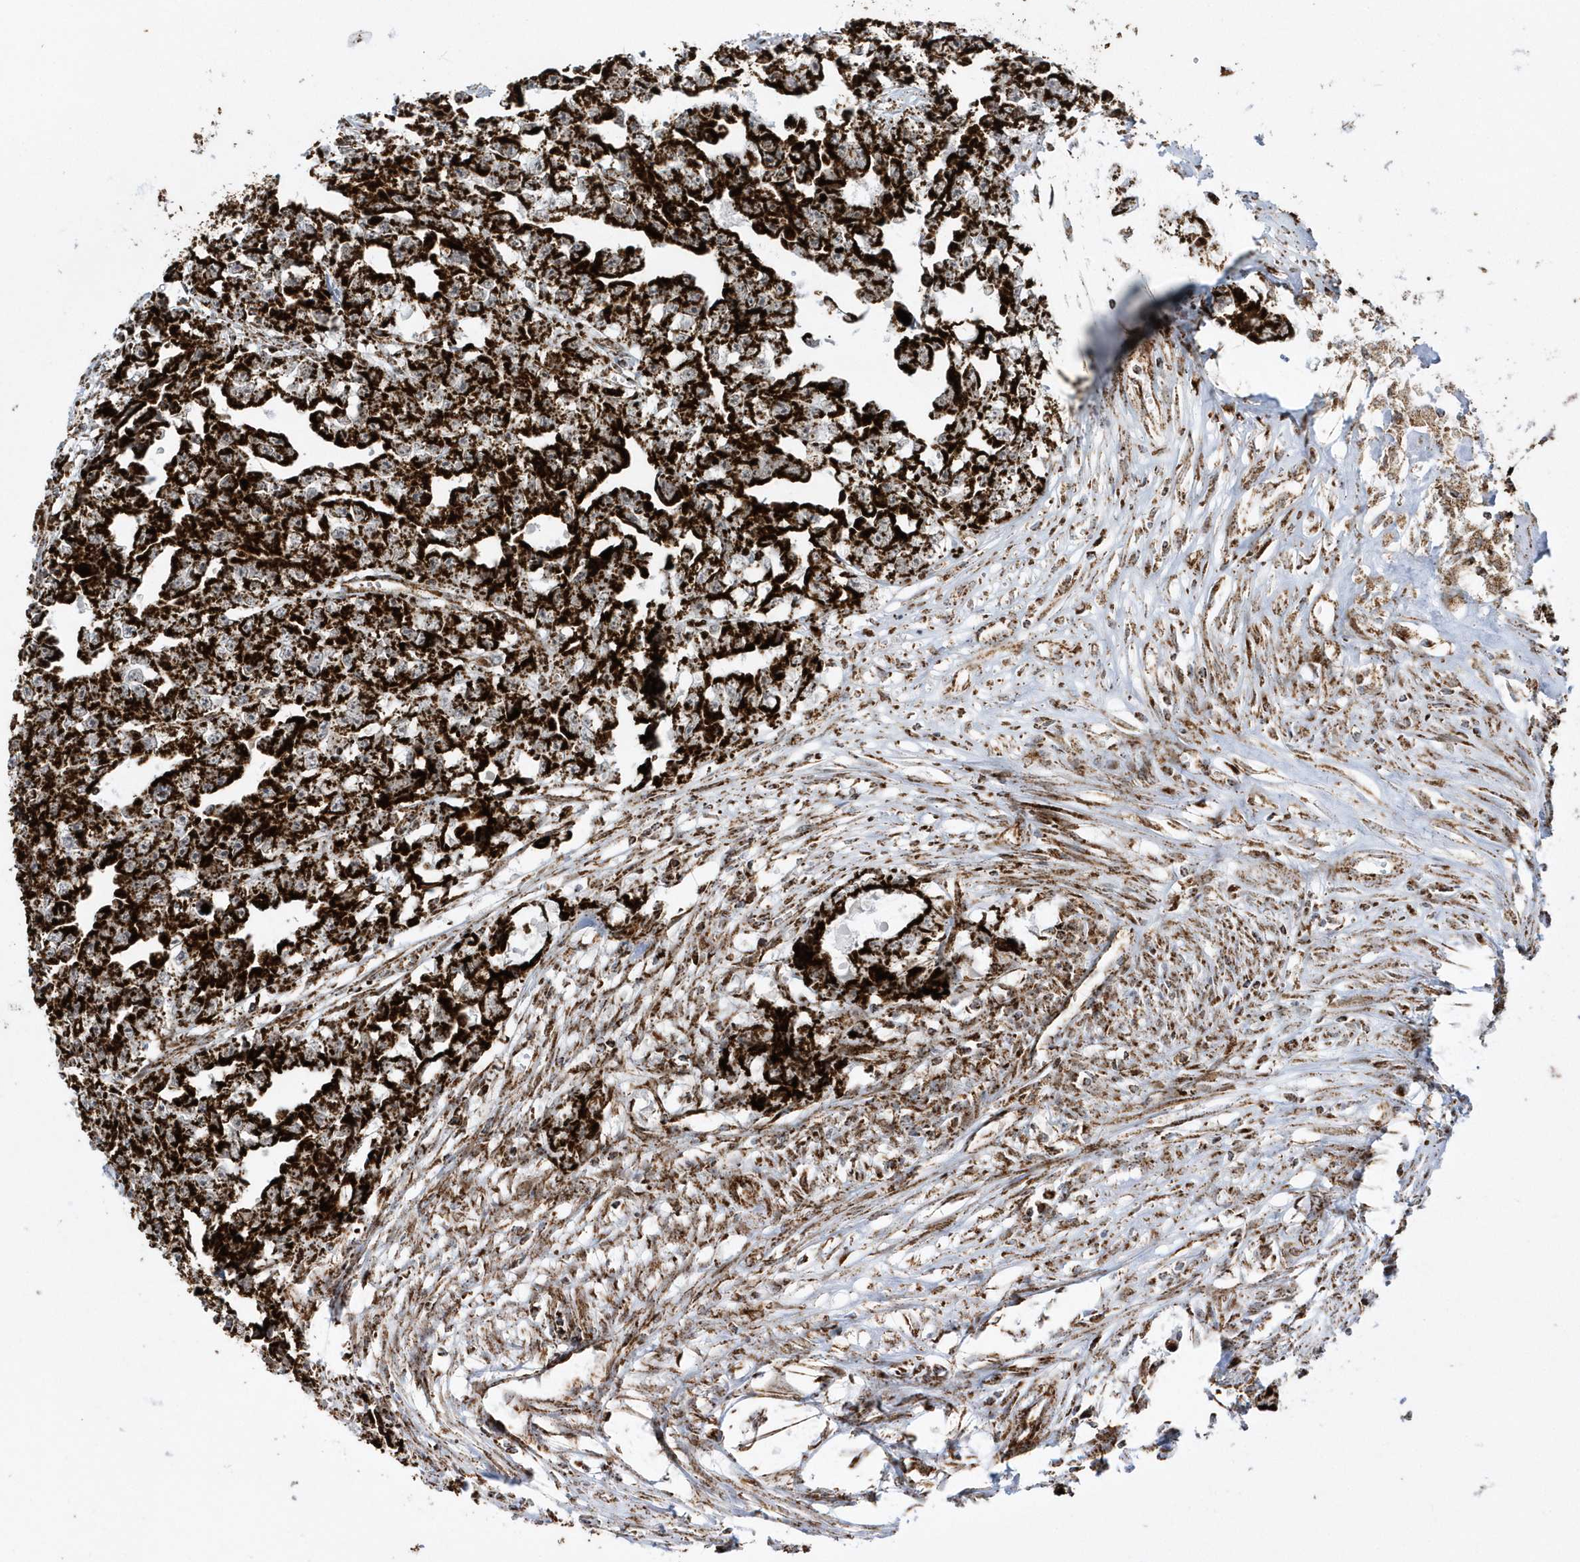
{"staining": {"intensity": "strong", "quantity": ">75%", "location": "cytoplasmic/membranous"}, "tissue": "testis cancer", "cell_type": "Tumor cells", "image_type": "cancer", "snomed": [{"axis": "morphology", "description": "Seminoma, NOS"}, {"axis": "morphology", "description": "Carcinoma, Embryonal, NOS"}, {"axis": "topography", "description": "Testis"}], "caption": "An image showing strong cytoplasmic/membranous positivity in approximately >75% of tumor cells in testis cancer, as visualized by brown immunohistochemical staining.", "gene": "CRY2", "patient": {"sex": "male", "age": 43}}